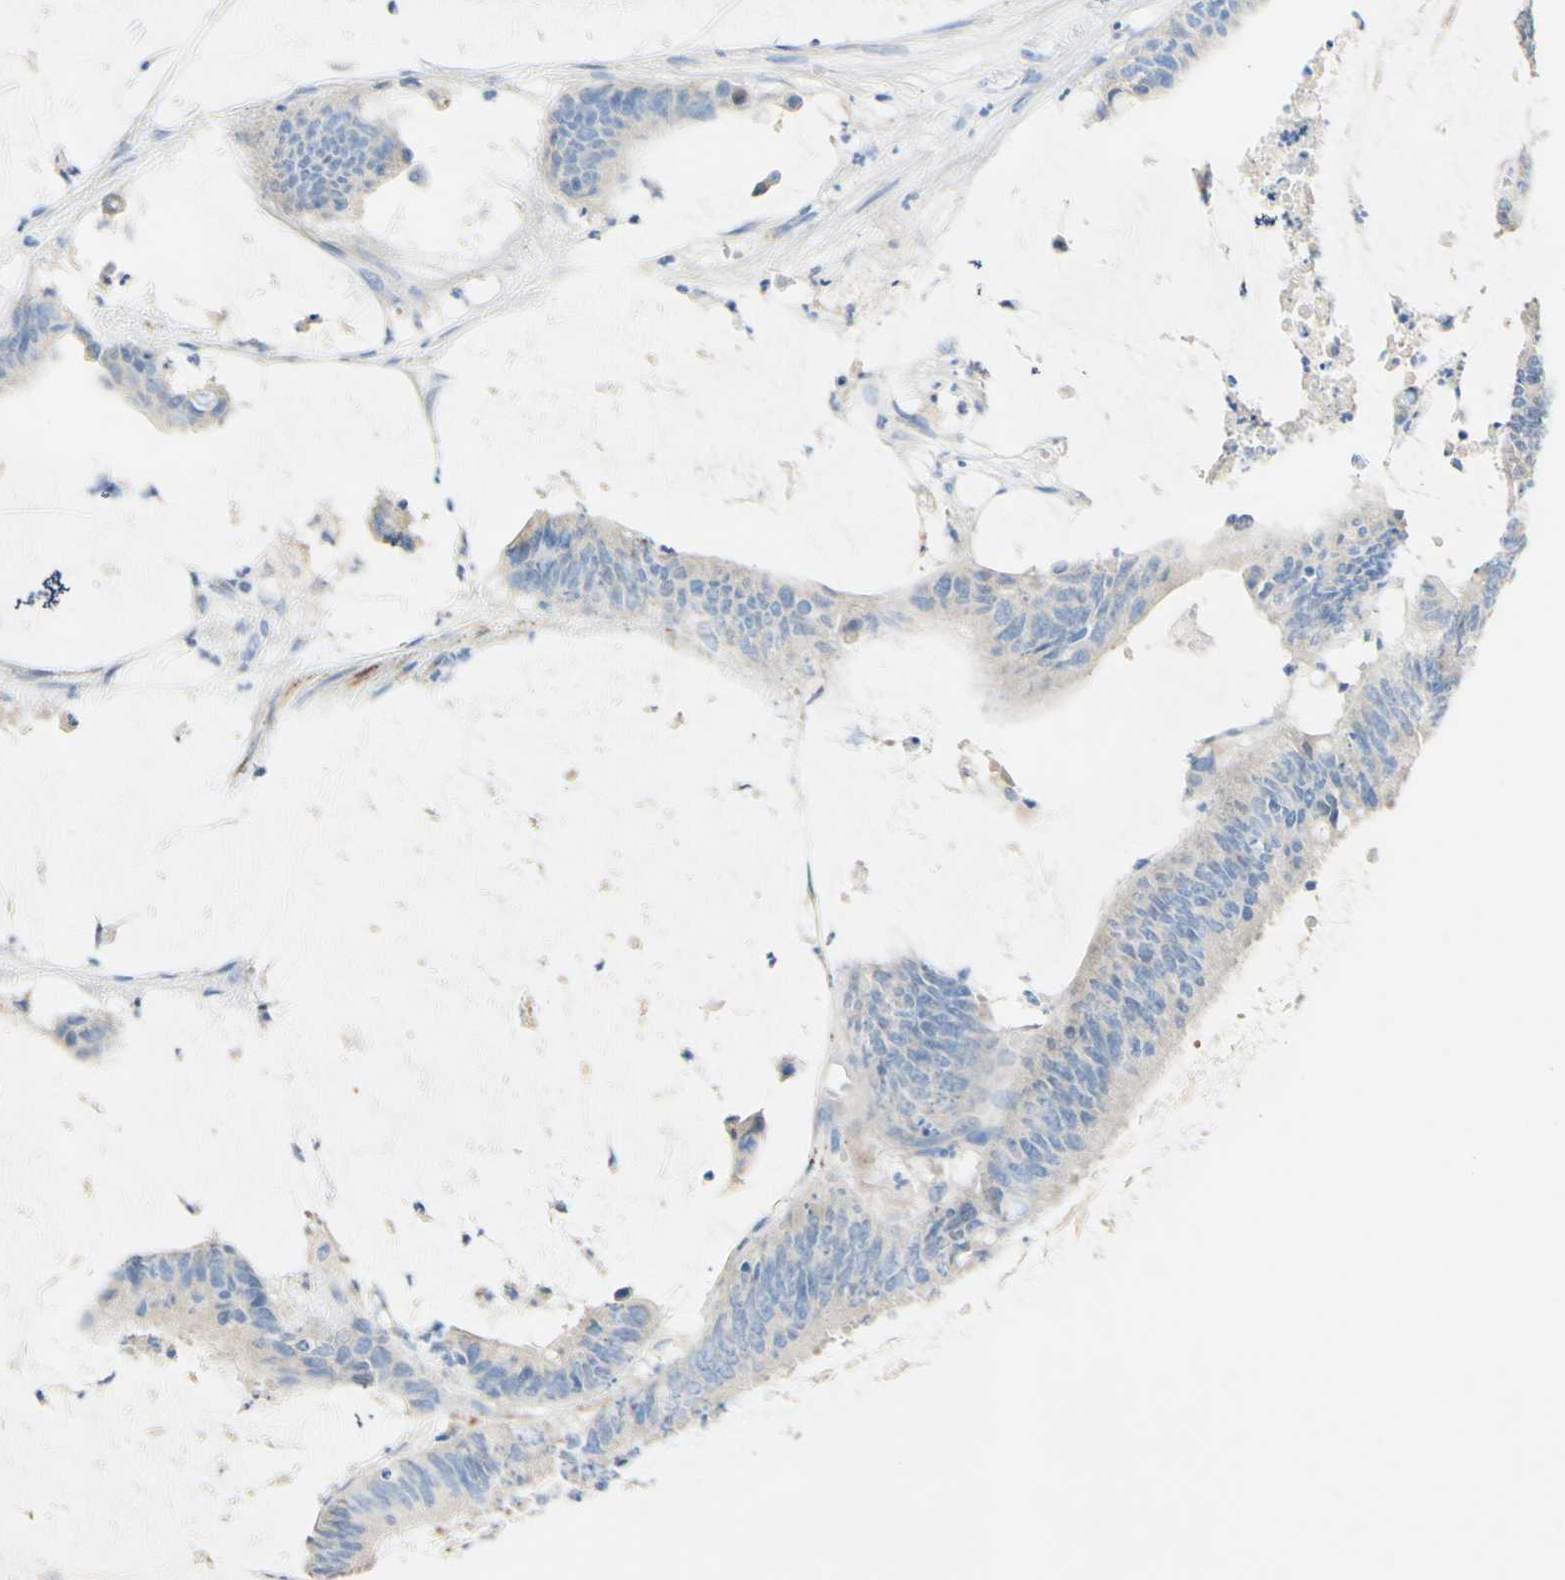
{"staining": {"intensity": "weak", "quantity": "<25%", "location": "cytoplasmic/membranous"}, "tissue": "colorectal cancer", "cell_type": "Tumor cells", "image_type": "cancer", "snomed": [{"axis": "morphology", "description": "Adenocarcinoma, NOS"}, {"axis": "topography", "description": "Rectum"}], "caption": "This is an immunohistochemistry (IHC) image of adenocarcinoma (colorectal). There is no positivity in tumor cells.", "gene": "FGF4", "patient": {"sex": "female", "age": 66}}